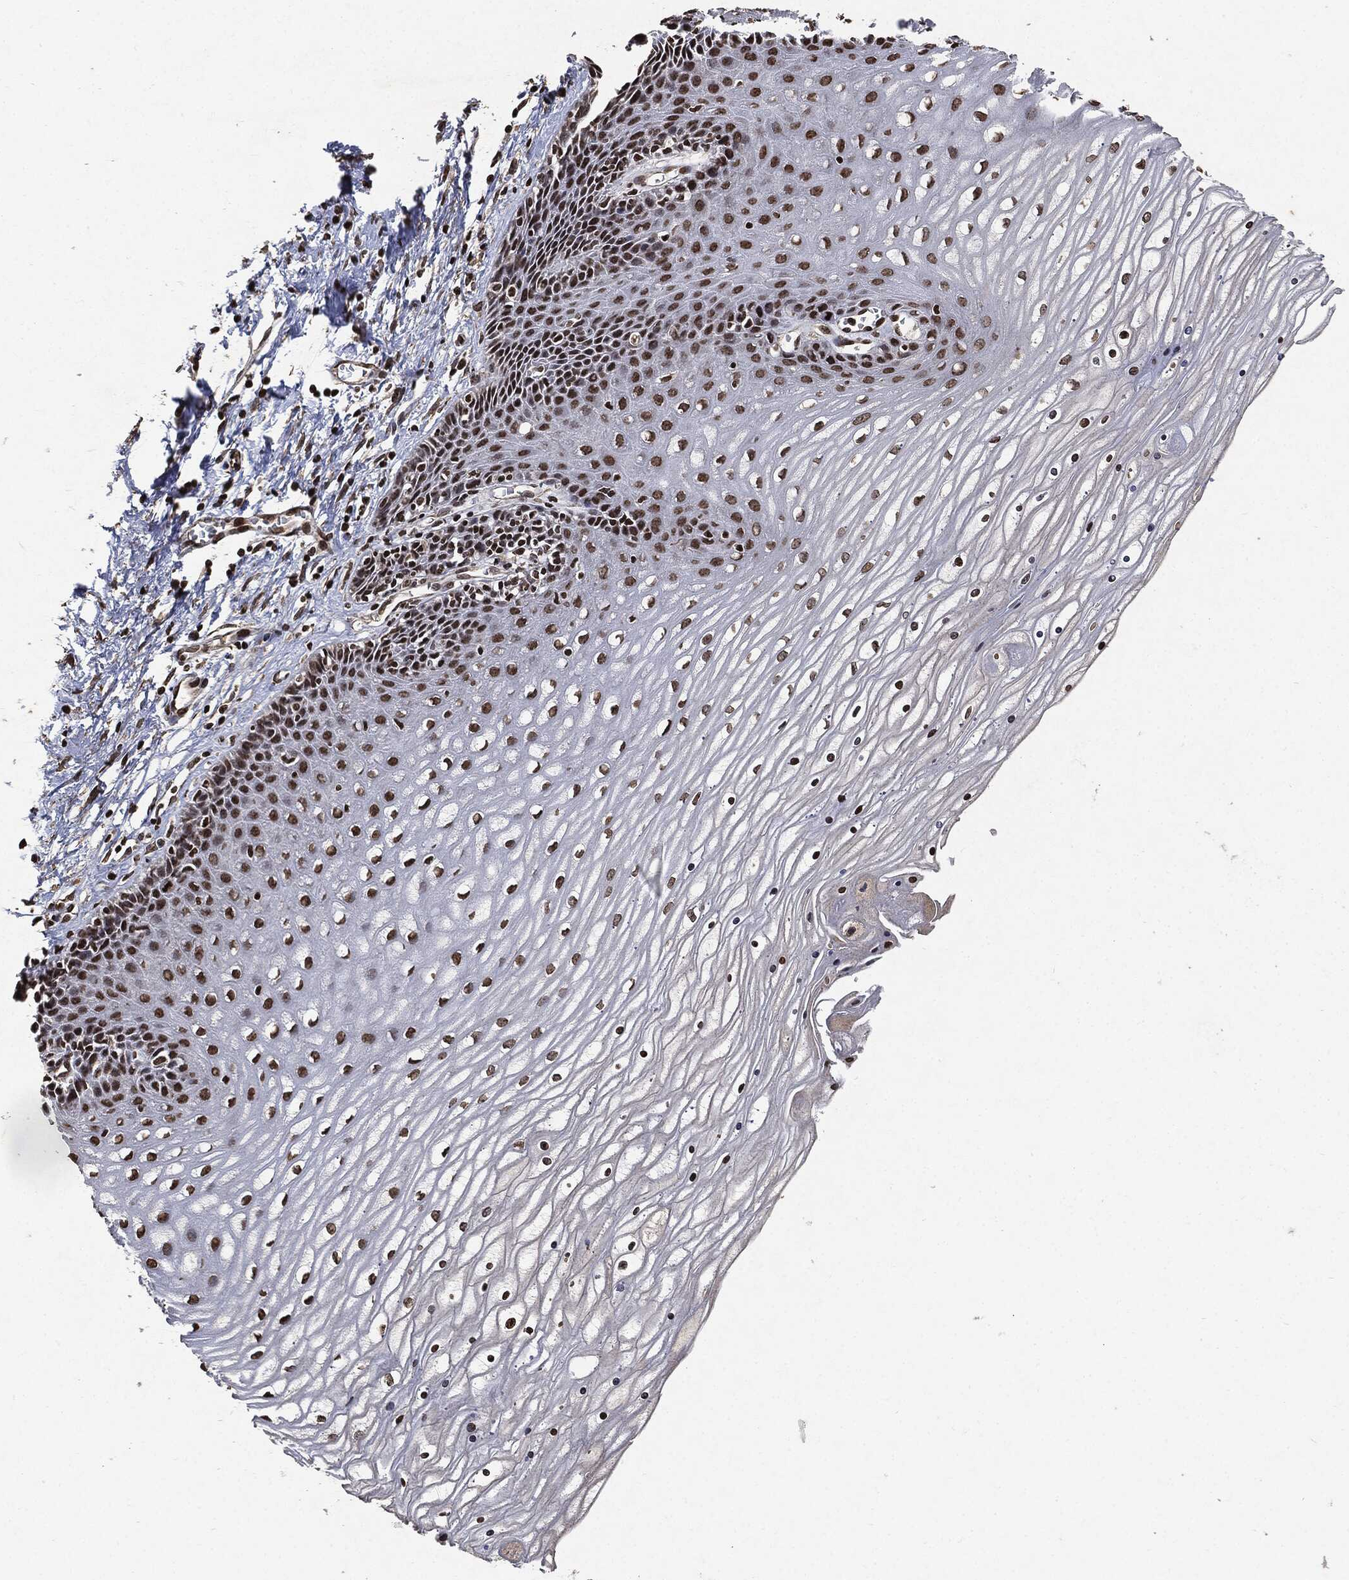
{"staining": {"intensity": "moderate", "quantity": "25%-75%", "location": "nuclear"}, "tissue": "cervix", "cell_type": "Glandular cells", "image_type": "normal", "snomed": [{"axis": "morphology", "description": "Normal tissue, NOS"}, {"axis": "topography", "description": "Cervix"}], "caption": "Cervix stained with immunohistochemistry shows moderate nuclear expression in about 25%-75% of glandular cells.", "gene": "JUN", "patient": {"sex": "female", "age": 35}}